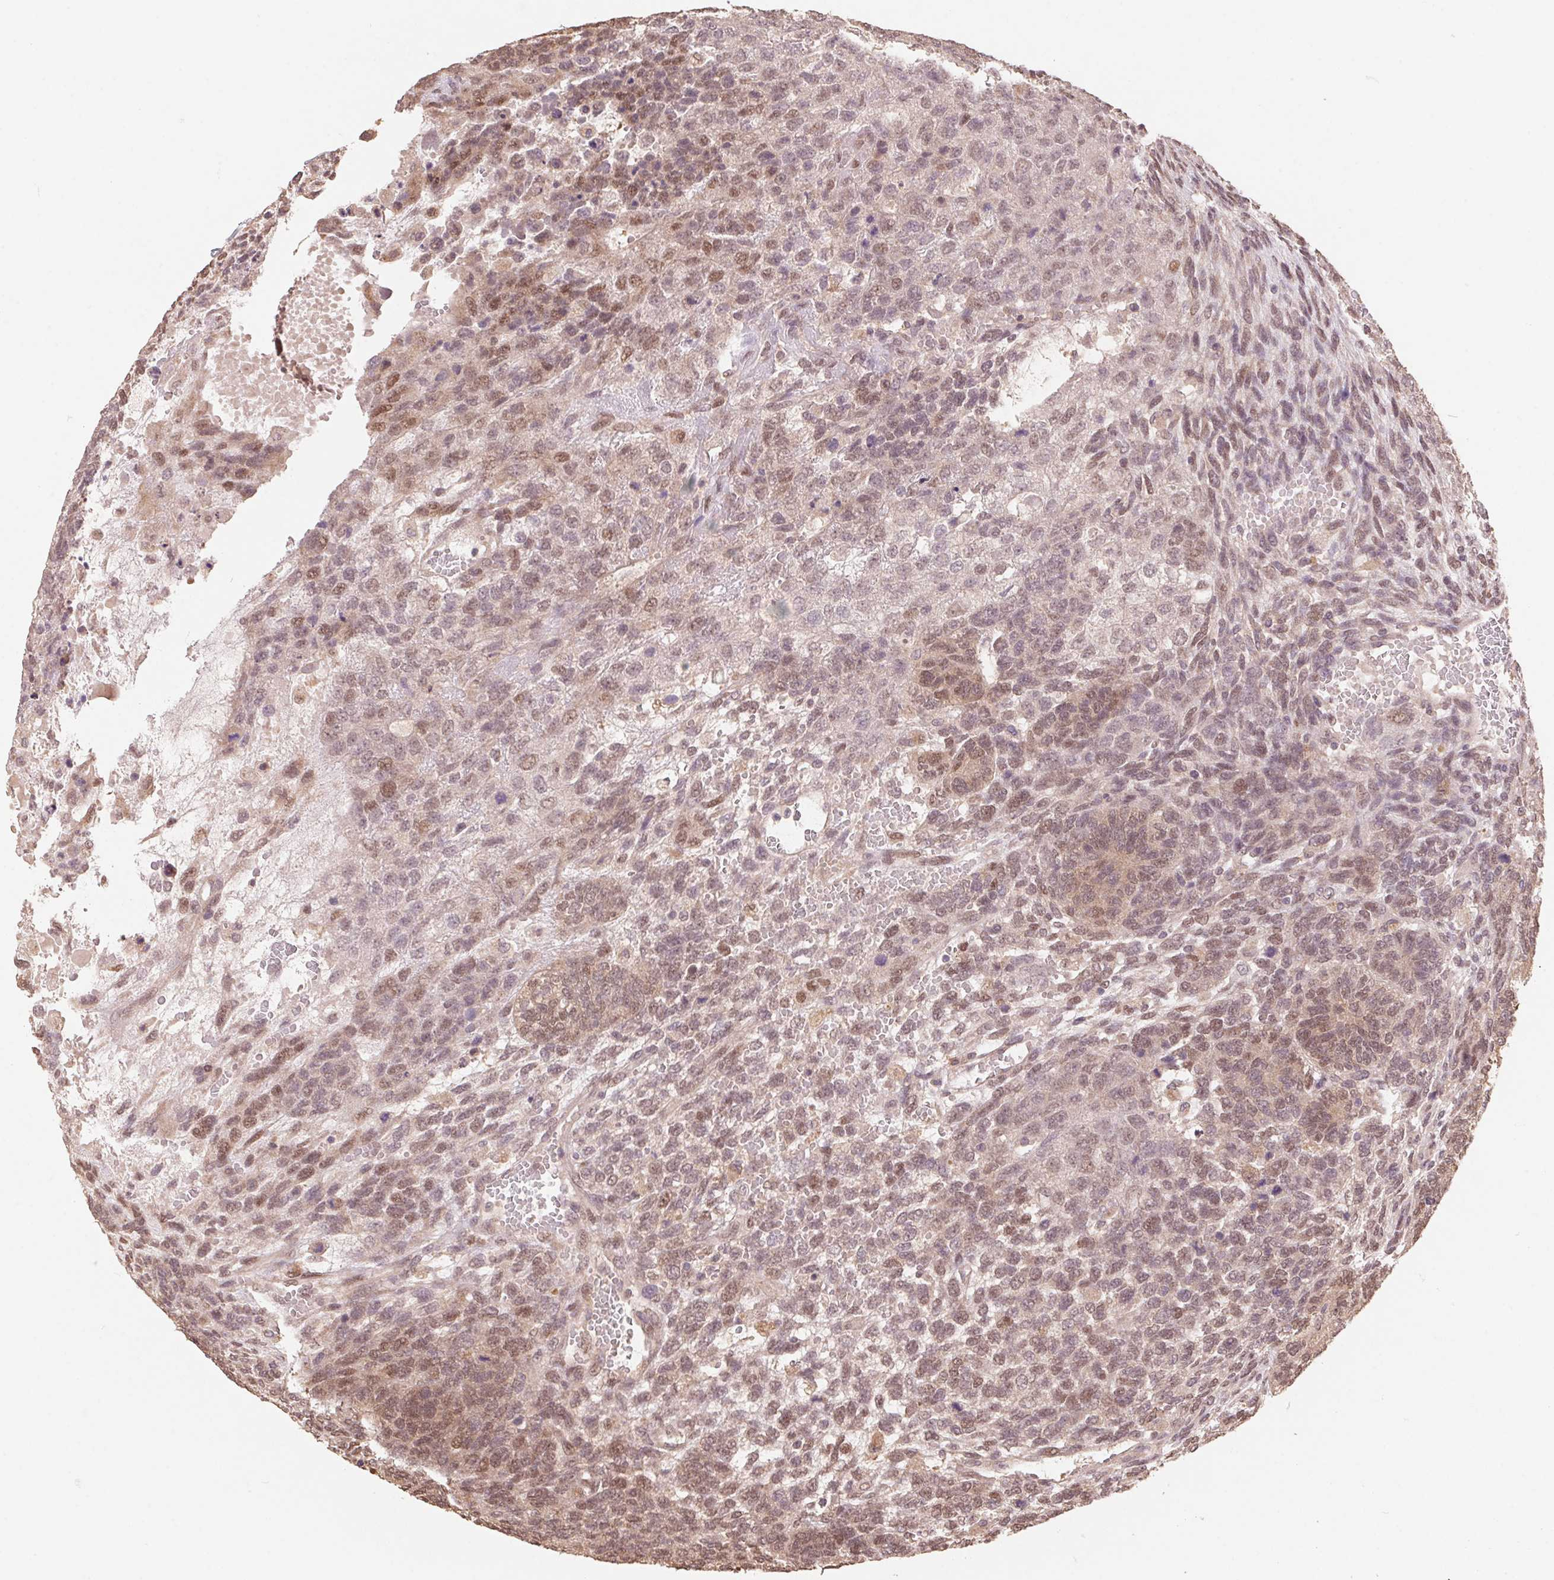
{"staining": {"intensity": "moderate", "quantity": "25%-75%", "location": "cytoplasmic/membranous,nuclear"}, "tissue": "testis cancer", "cell_type": "Tumor cells", "image_type": "cancer", "snomed": [{"axis": "morphology", "description": "Normal tissue, NOS"}, {"axis": "morphology", "description": "Carcinoma, Embryonal, NOS"}, {"axis": "topography", "description": "Testis"}, {"axis": "topography", "description": "Epididymis"}], "caption": "The micrograph reveals a brown stain indicating the presence of a protein in the cytoplasmic/membranous and nuclear of tumor cells in testis cancer (embryonal carcinoma).", "gene": "CUTA", "patient": {"sex": "male", "age": 23}}